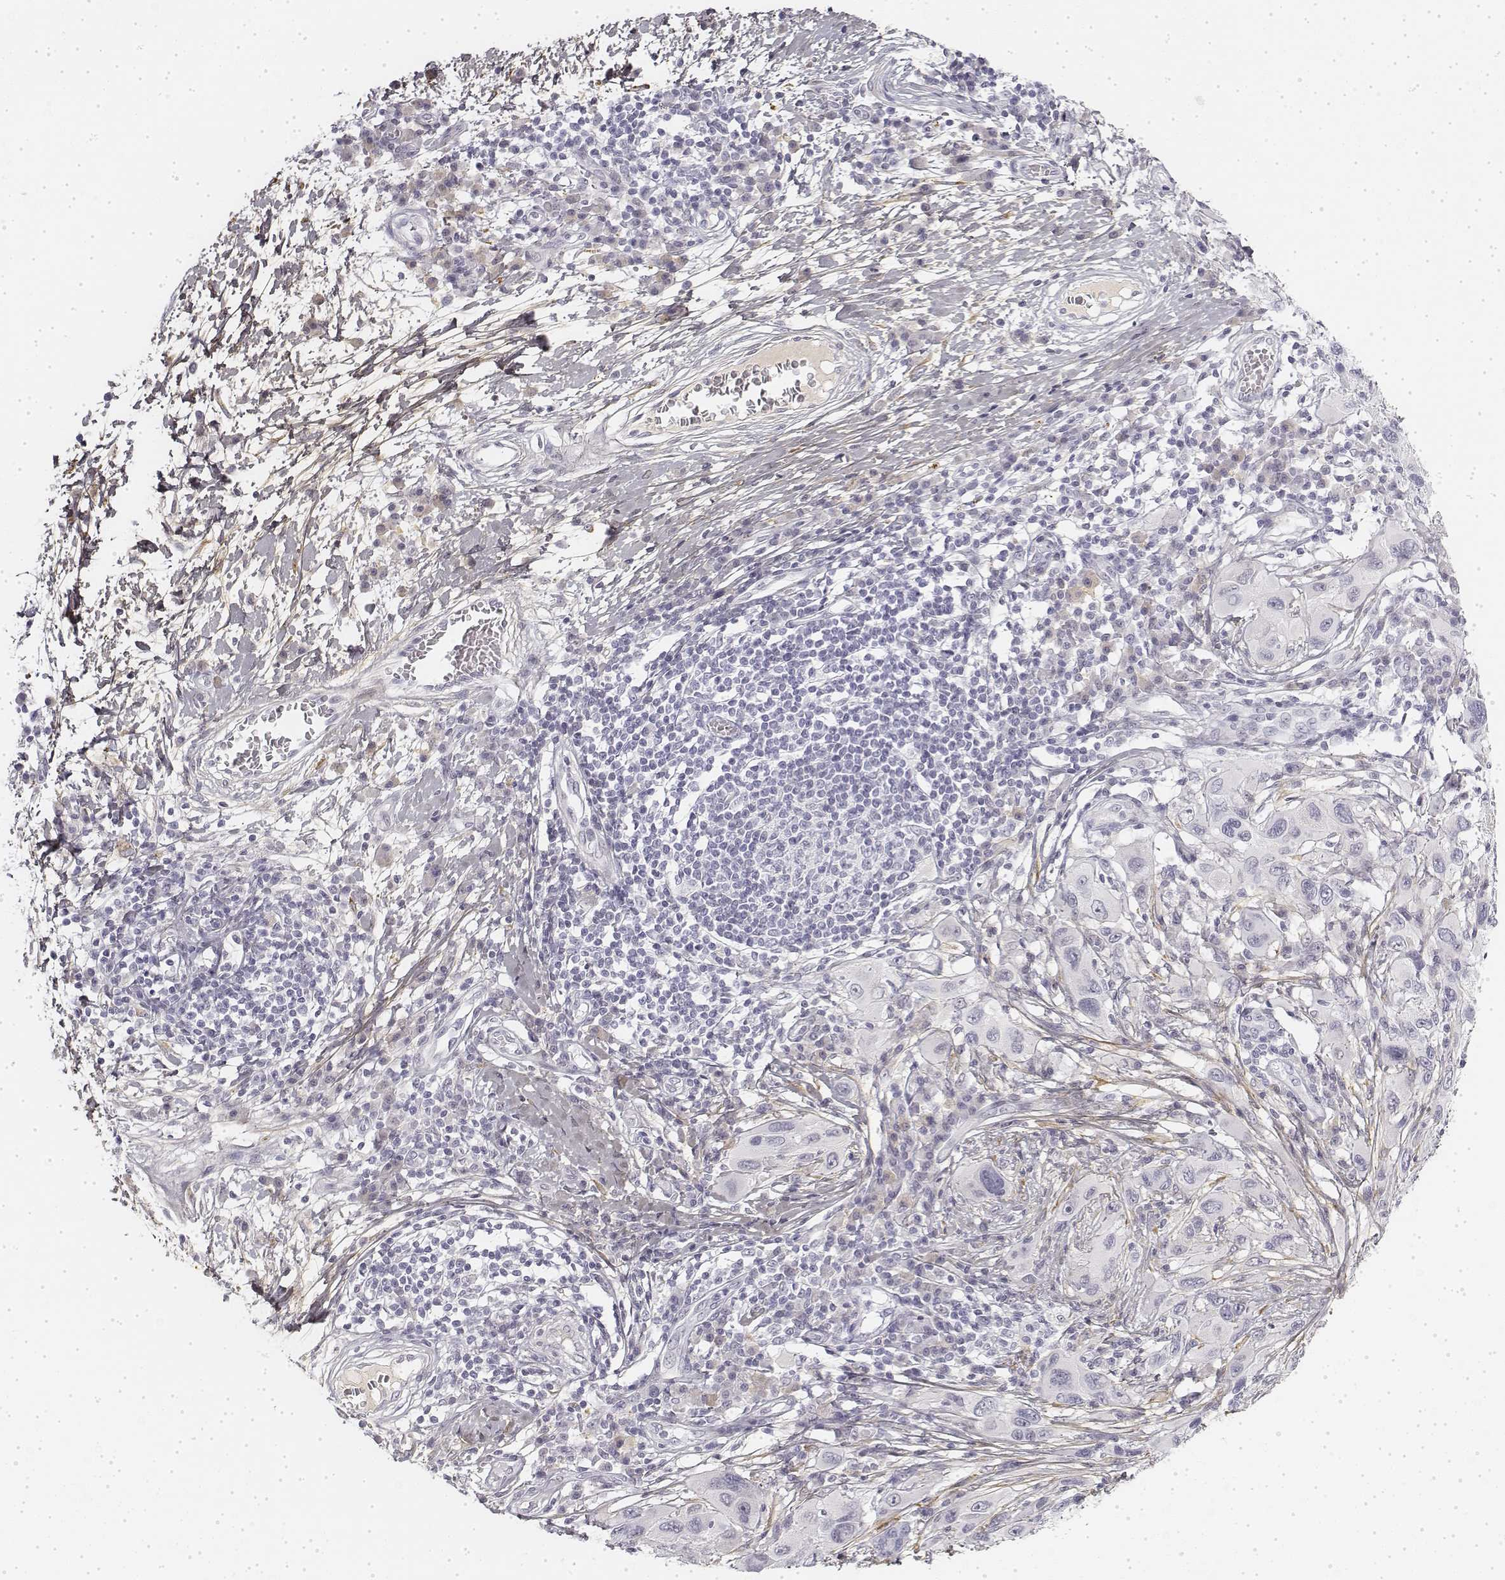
{"staining": {"intensity": "negative", "quantity": "none", "location": "none"}, "tissue": "melanoma", "cell_type": "Tumor cells", "image_type": "cancer", "snomed": [{"axis": "morphology", "description": "Malignant melanoma, NOS"}, {"axis": "topography", "description": "Skin"}], "caption": "IHC of human malignant melanoma exhibits no expression in tumor cells.", "gene": "KRT84", "patient": {"sex": "male", "age": 53}}